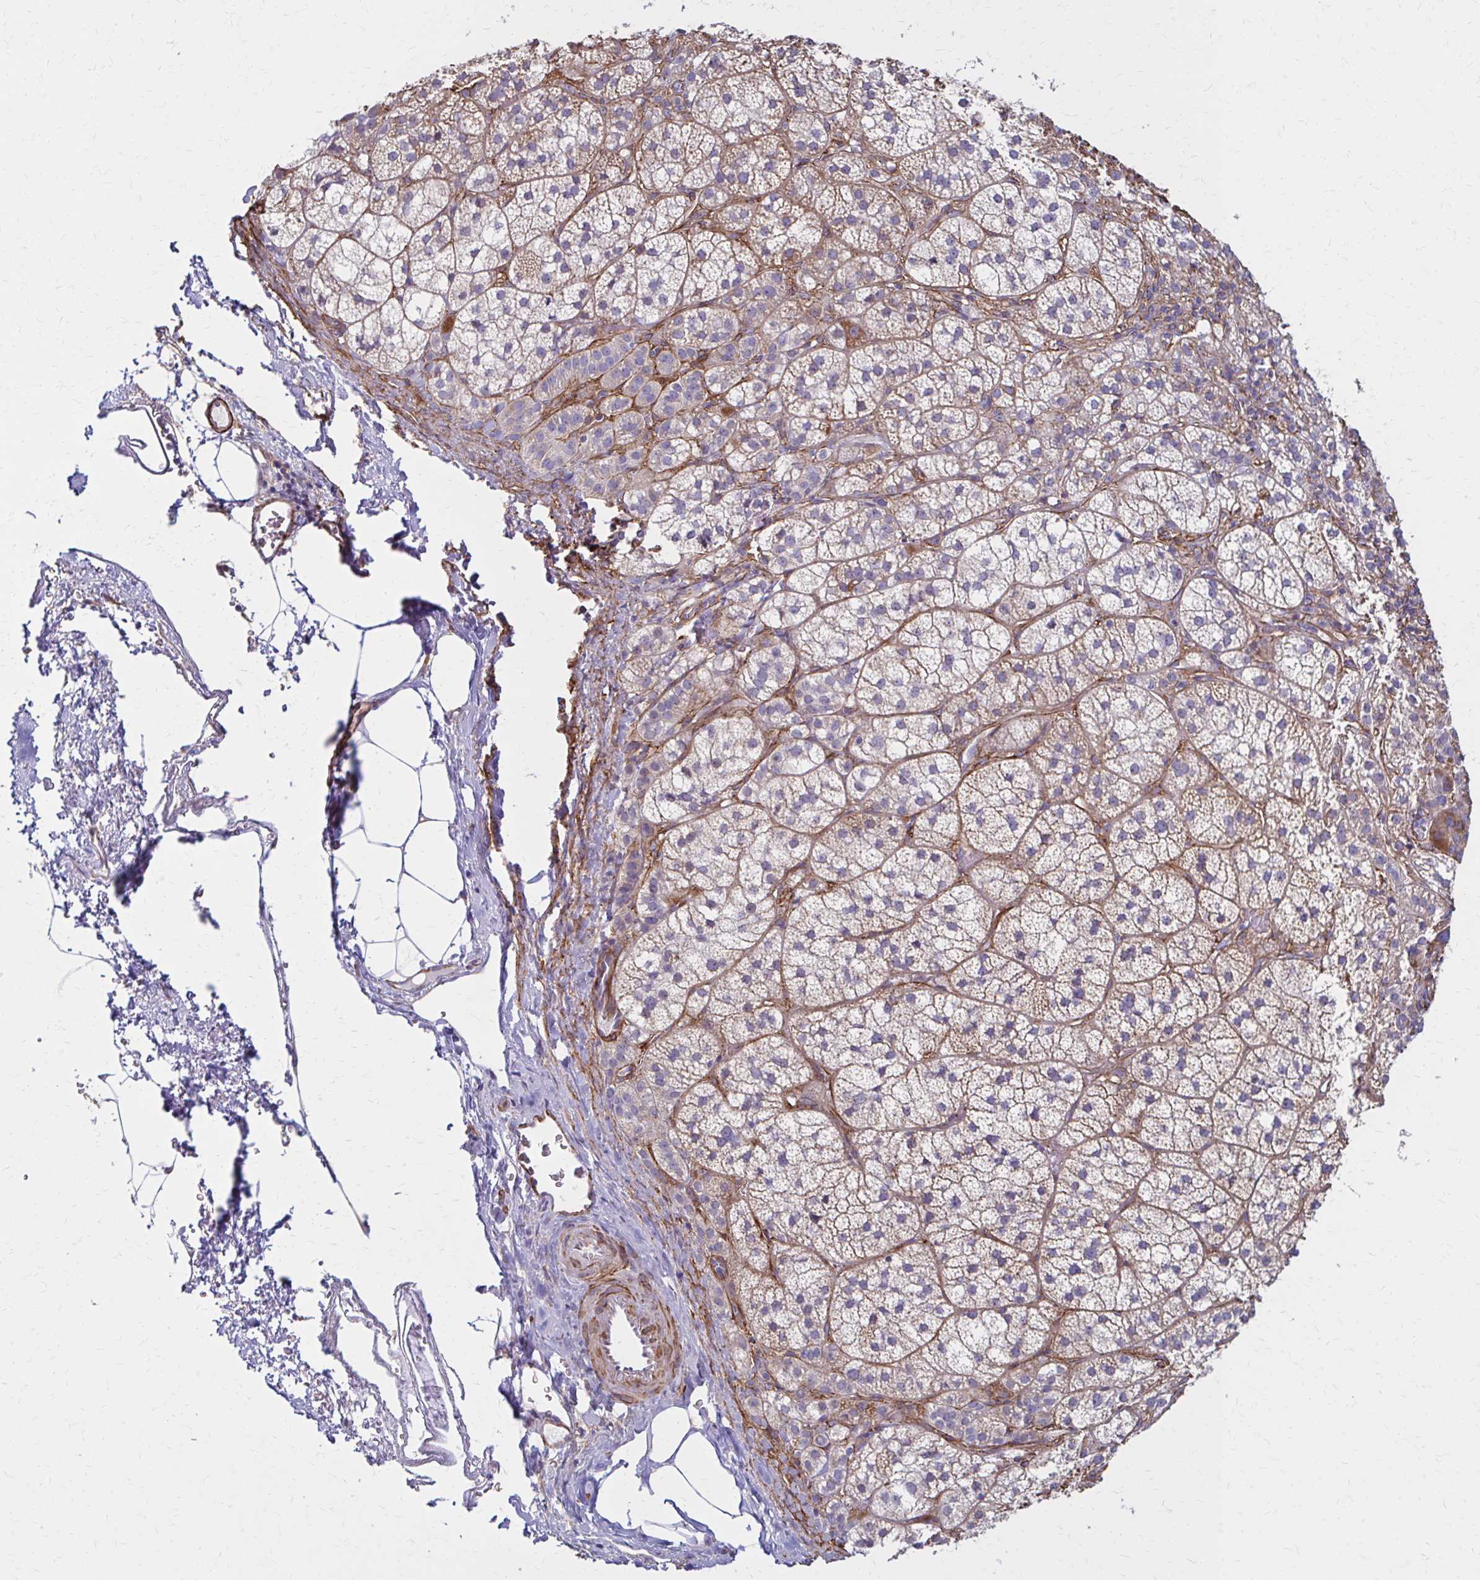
{"staining": {"intensity": "moderate", "quantity": "25%-75%", "location": "cytoplasmic/membranous"}, "tissue": "adrenal gland", "cell_type": "Glandular cells", "image_type": "normal", "snomed": [{"axis": "morphology", "description": "Normal tissue, NOS"}, {"axis": "topography", "description": "Adrenal gland"}], "caption": "Unremarkable adrenal gland was stained to show a protein in brown. There is medium levels of moderate cytoplasmic/membranous staining in approximately 25%-75% of glandular cells. The staining was performed using DAB, with brown indicating positive protein expression. Nuclei are stained blue with hematoxylin.", "gene": "TIMMDC1", "patient": {"sex": "female", "age": 60}}